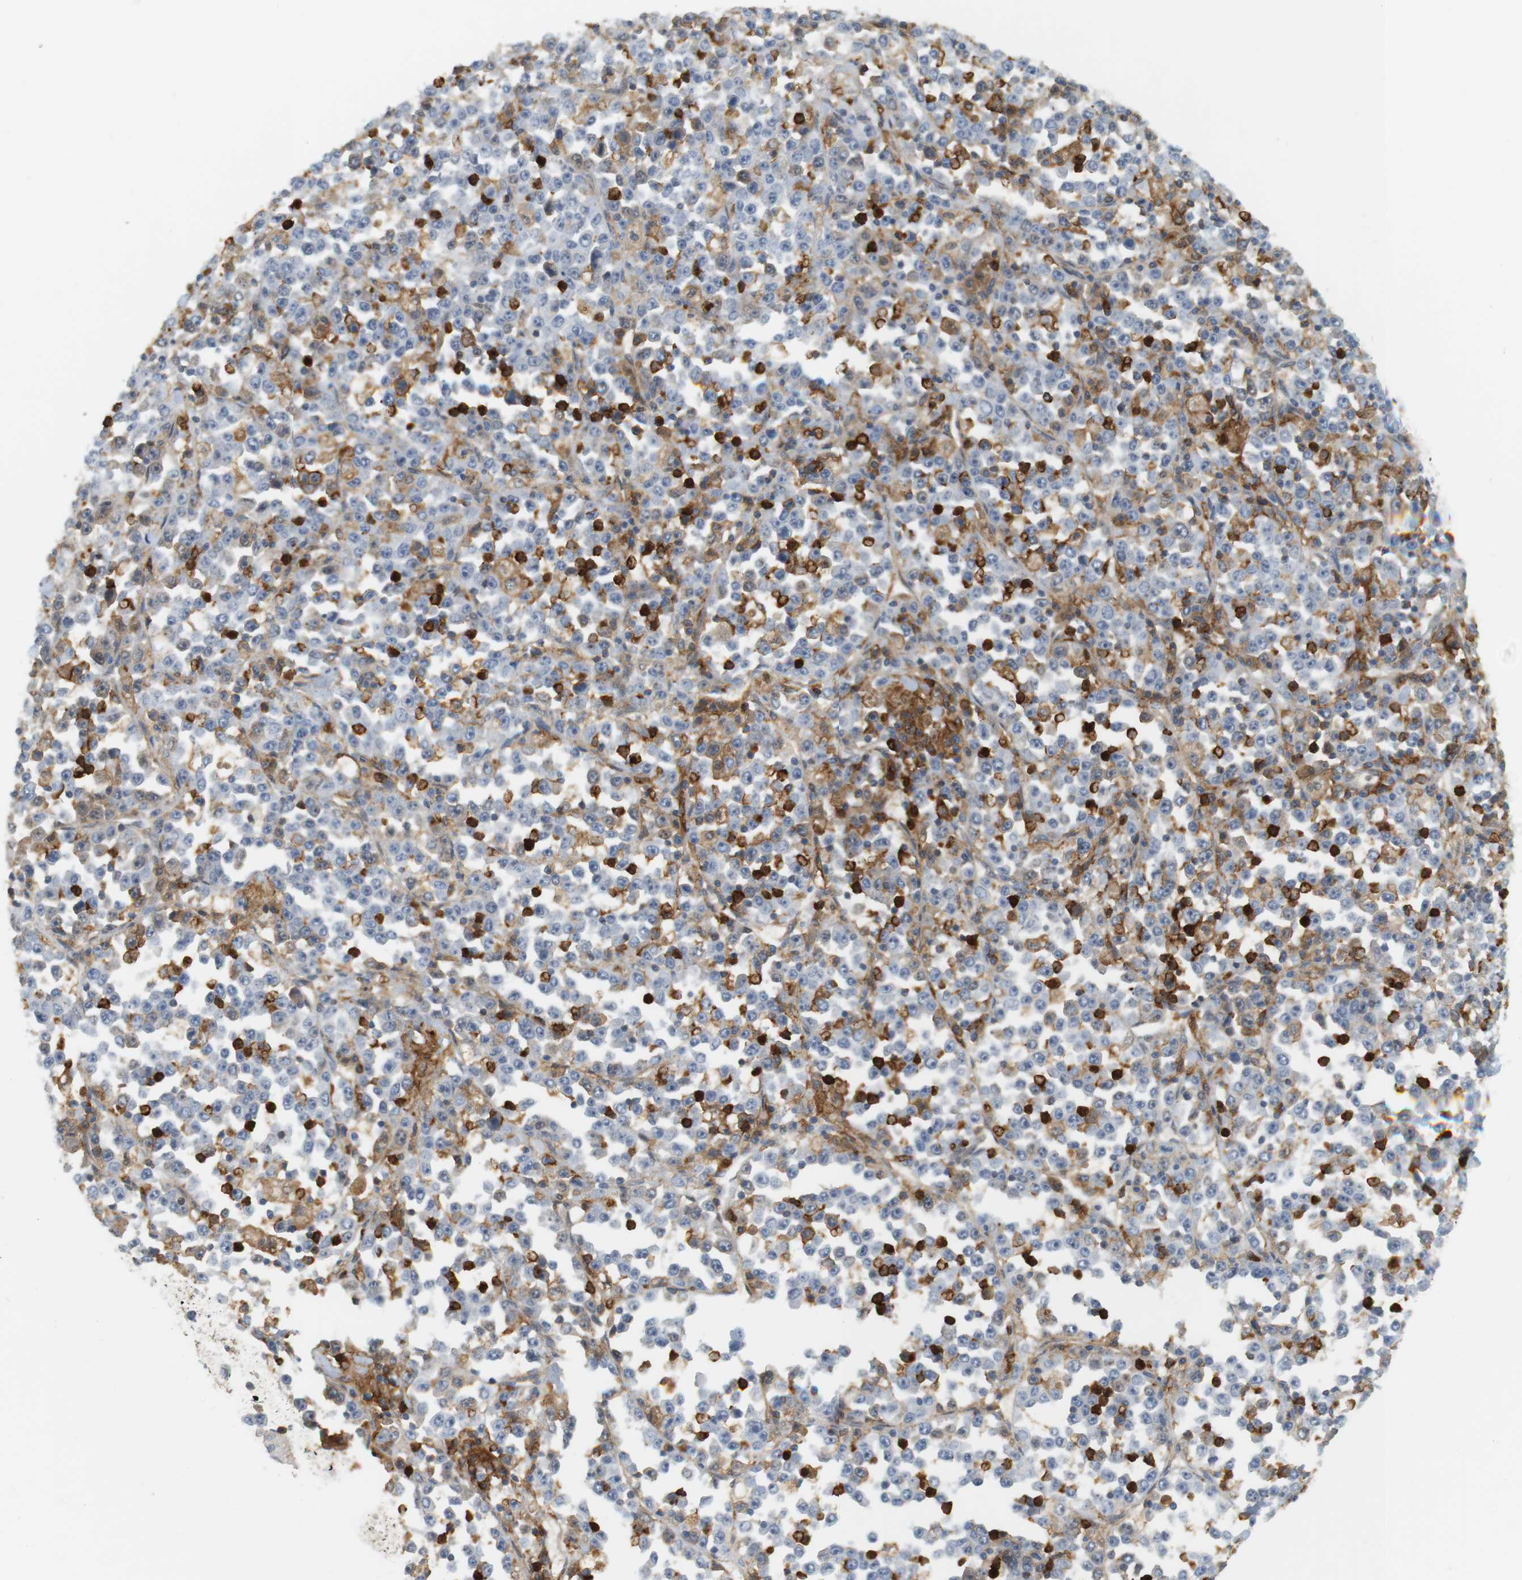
{"staining": {"intensity": "negative", "quantity": "none", "location": "none"}, "tissue": "stomach cancer", "cell_type": "Tumor cells", "image_type": "cancer", "snomed": [{"axis": "morphology", "description": "Normal tissue, NOS"}, {"axis": "morphology", "description": "Adenocarcinoma, NOS"}, {"axis": "topography", "description": "Stomach, upper"}, {"axis": "topography", "description": "Stomach"}], "caption": "The photomicrograph demonstrates no staining of tumor cells in stomach cancer.", "gene": "SIRPA", "patient": {"sex": "male", "age": 59}}